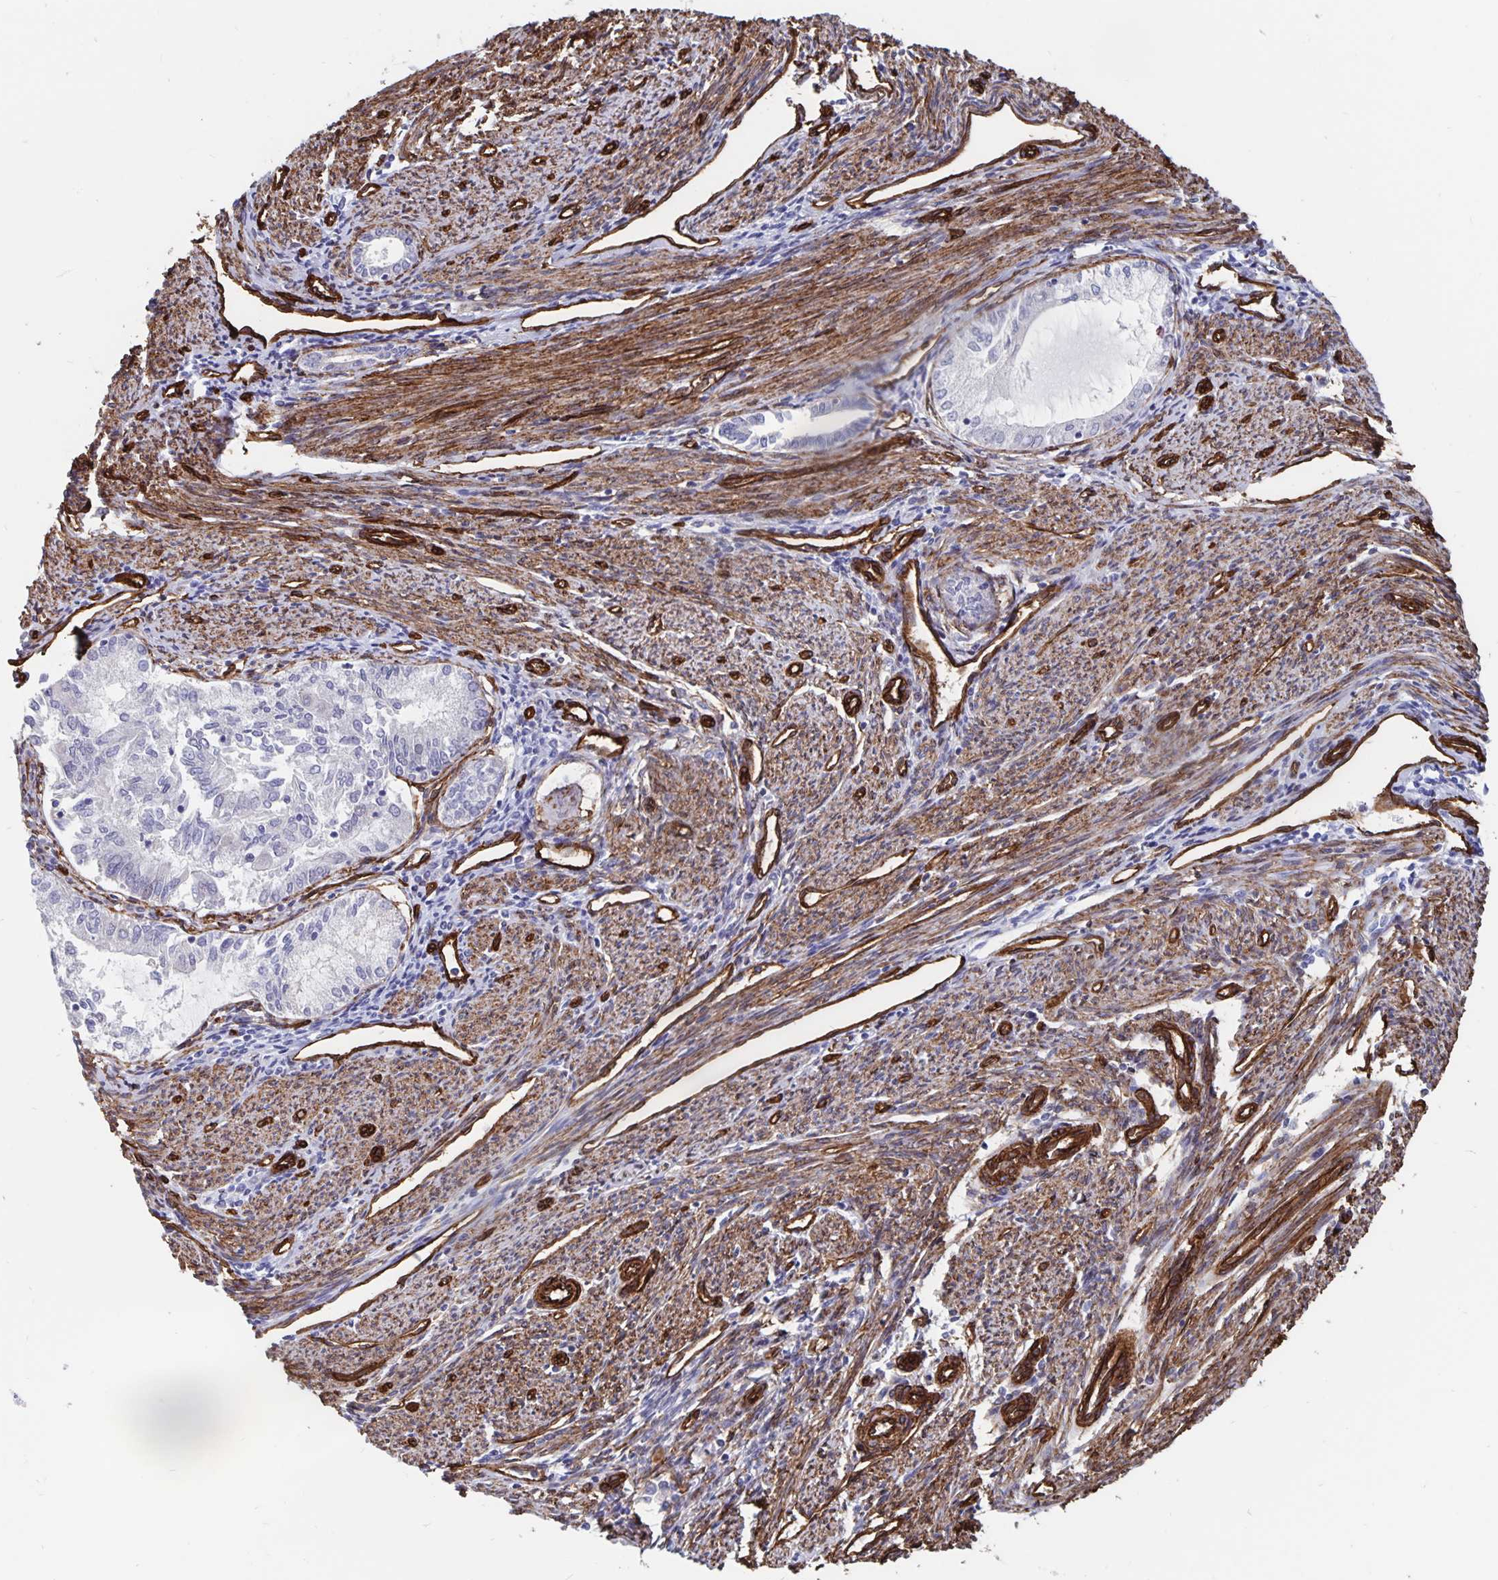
{"staining": {"intensity": "negative", "quantity": "none", "location": "none"}, "tissue": "endometrial cancer", "cell_type": "Tumor cells", "image_type": "cancer", "snomed": [{"axis": "morphology", "description": "Adenocarcinoma, NOS"}, {"axis": "topography", "description": "Endometrium"}], "caption": "This is a image of immunohistochemistry (IHC) staining of endometrial cancer, which shows no positivity in tumor cells. (DAB immunohistochemistry (IHC) visualized using brightfield microscopy, high magnification).", "gene": "DCHS2", "patient": {"sex": "female", "age": 79}}